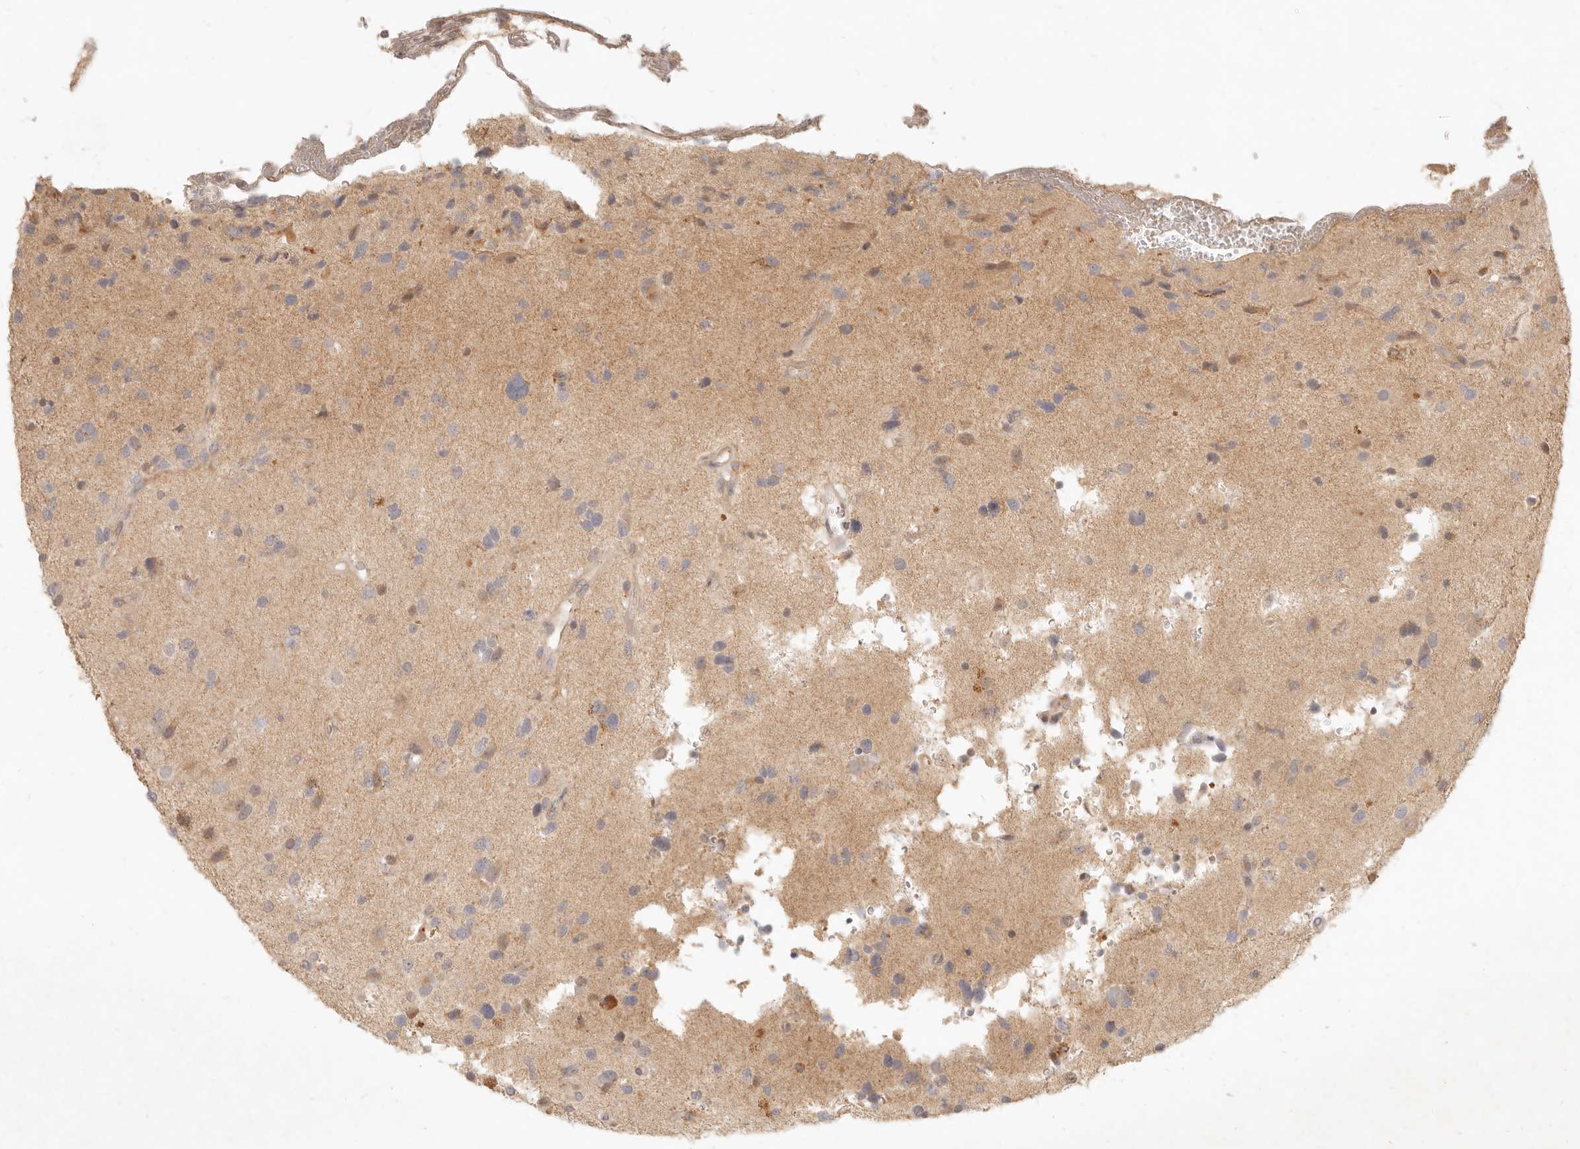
{"staining": {"intensity": "negative", "quantity": "none", "location": "none"}, "tissue": "glioma", "cell_type": "Tumor cells", "image_type": "cancer", "snomed": [{"axis": "morphology", "description": "Glioma, malignant, High grade"}, {"axis": "topography", "description": "Brain"}], "caption": "High magnification brightfield microscopy of glioma stained with DAB (3,3'-diaminobenzidine) (brown) and counterstained with hematoxylin (blue): tumor cells show no significant expression.", "gene": "UBXN11", "patient": {"sex": "male", "age": 33}}